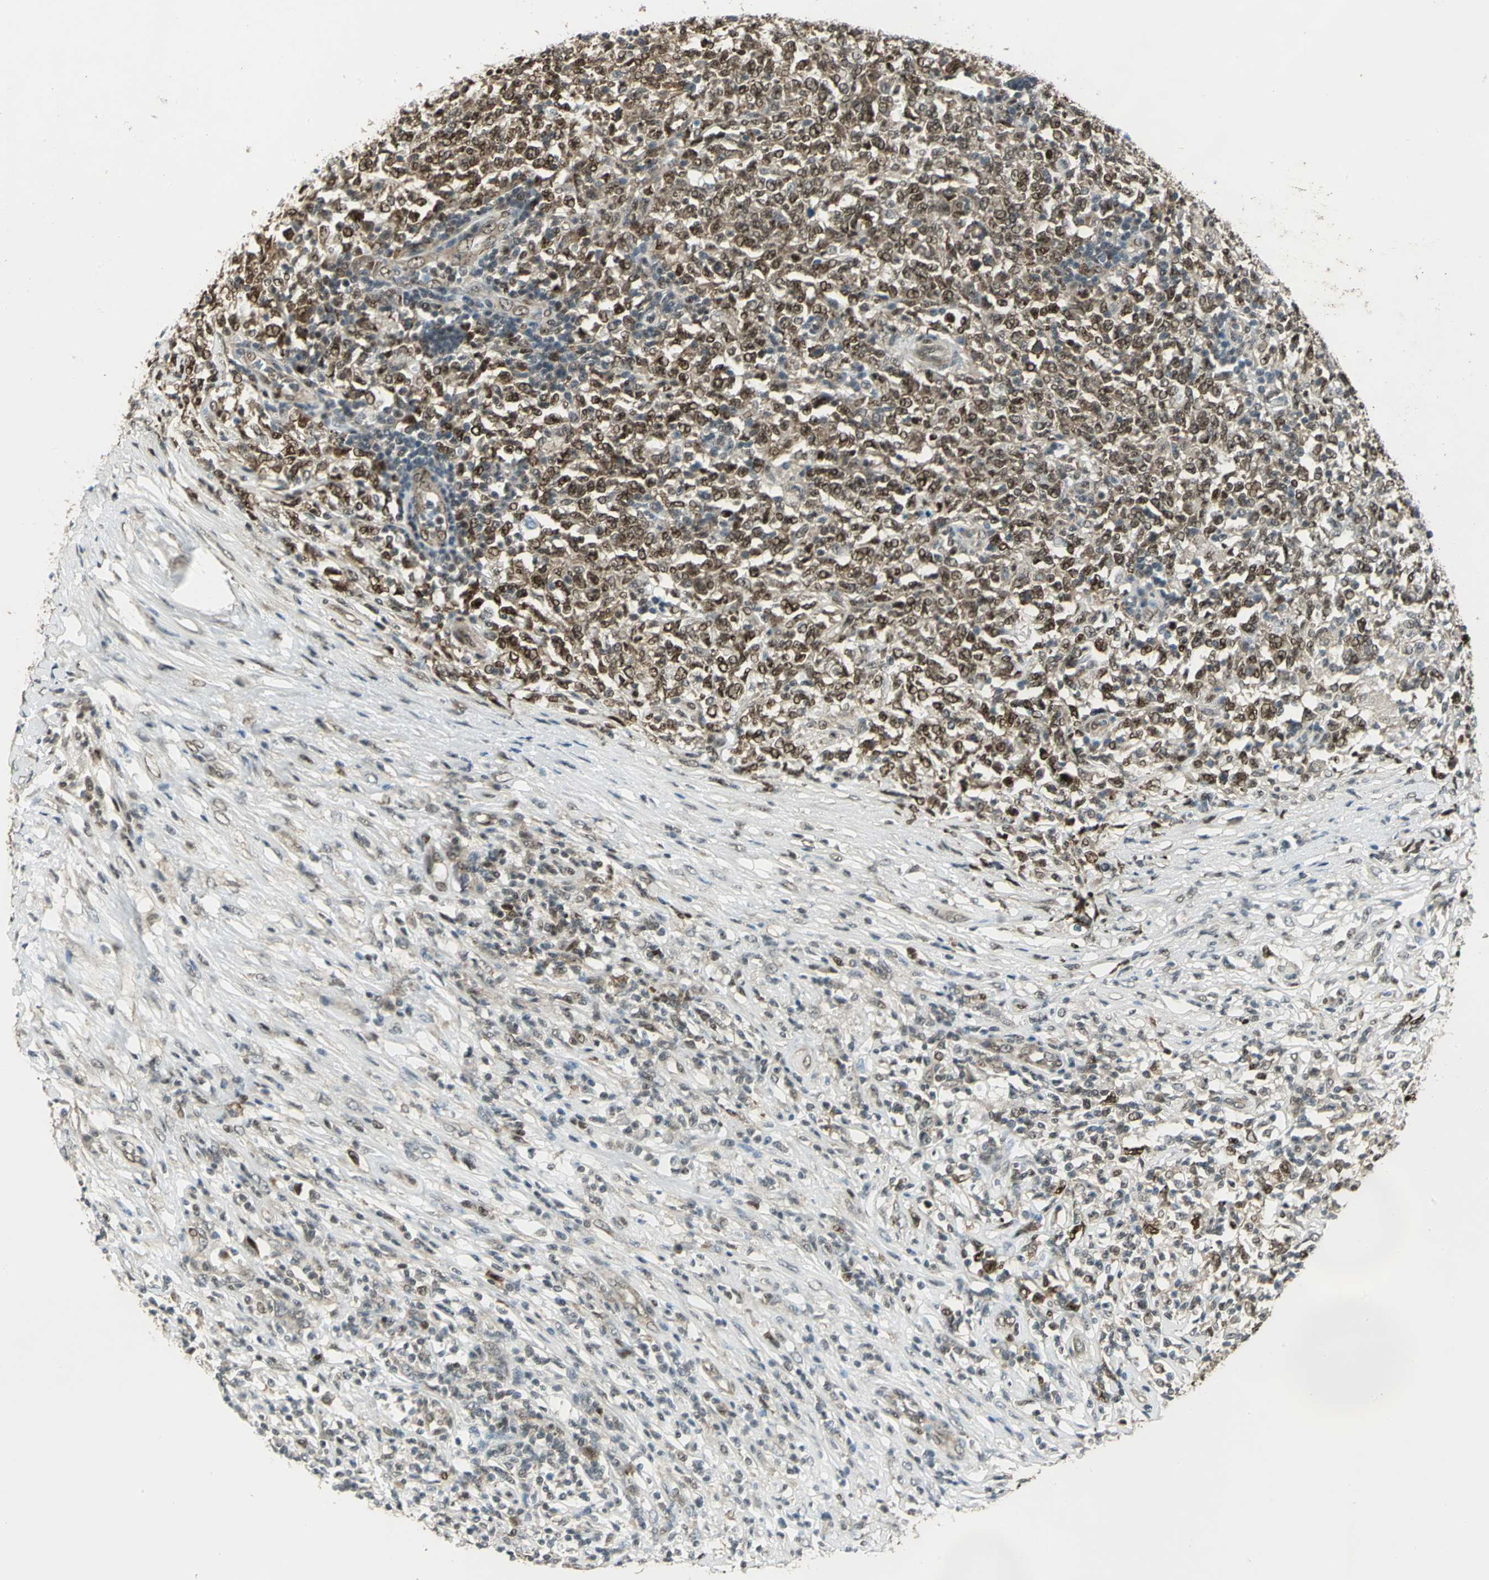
{"staining": {"intensity": "moderate", "quantity": ">75%", "location": "nuclear"}, "tissue": "lymphoma", "cell_type": "Tumor cells", "image_type": "cancer", "snomed": [{"axis": "morphology", "description": "Malignant lymphoma, non-Hodgkin's type, High grade"}, {"axis": "topography", "description": "Lymph node"}], "caption": "Human lymphoma stained with a protein marker exhibits moderate staining in tumor cells.", "gene": "DDX5", "patient": {"sex": "female", "age": 84}}